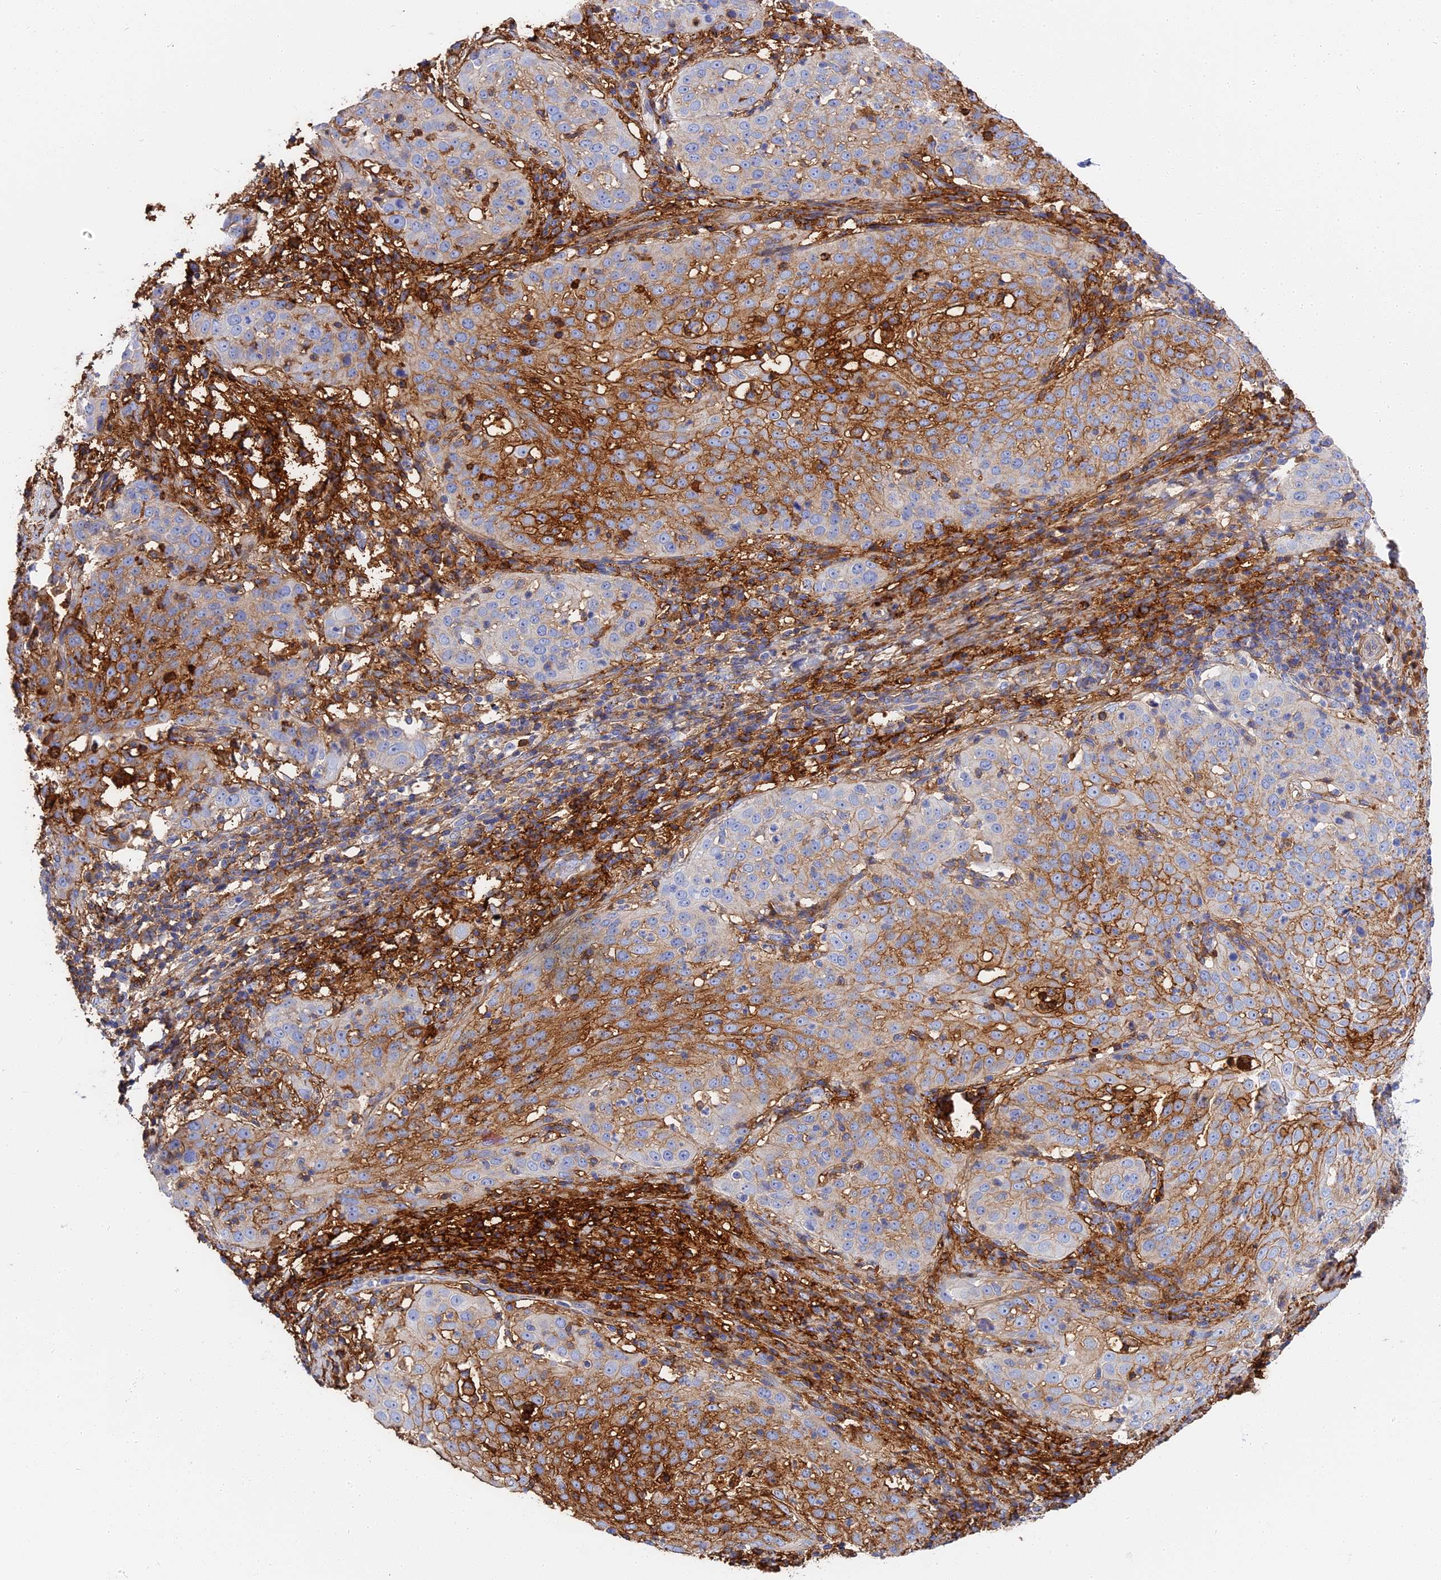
{"staining": {"intensity": "strong", "quantity": "<25%", "location": "cytoplasmic/membranous"}, "tissue": "cervical cancer", "cell_type": "Tumor cells", "image_type": "cancer", "snomed": [{"axis": "morphology", "description": "Squamous cell carcinoma, NOS"}, {"axis": "topography", "description": "Cervix"}], "caption": "A micrograph of human squamous cell carcinoma (cervical) stained for a protein displays strong cytoplasmic/membranous brown staining in tumor cells.", "gene": "ITIH1", "patient": {"sex": "female", "age": 57}}